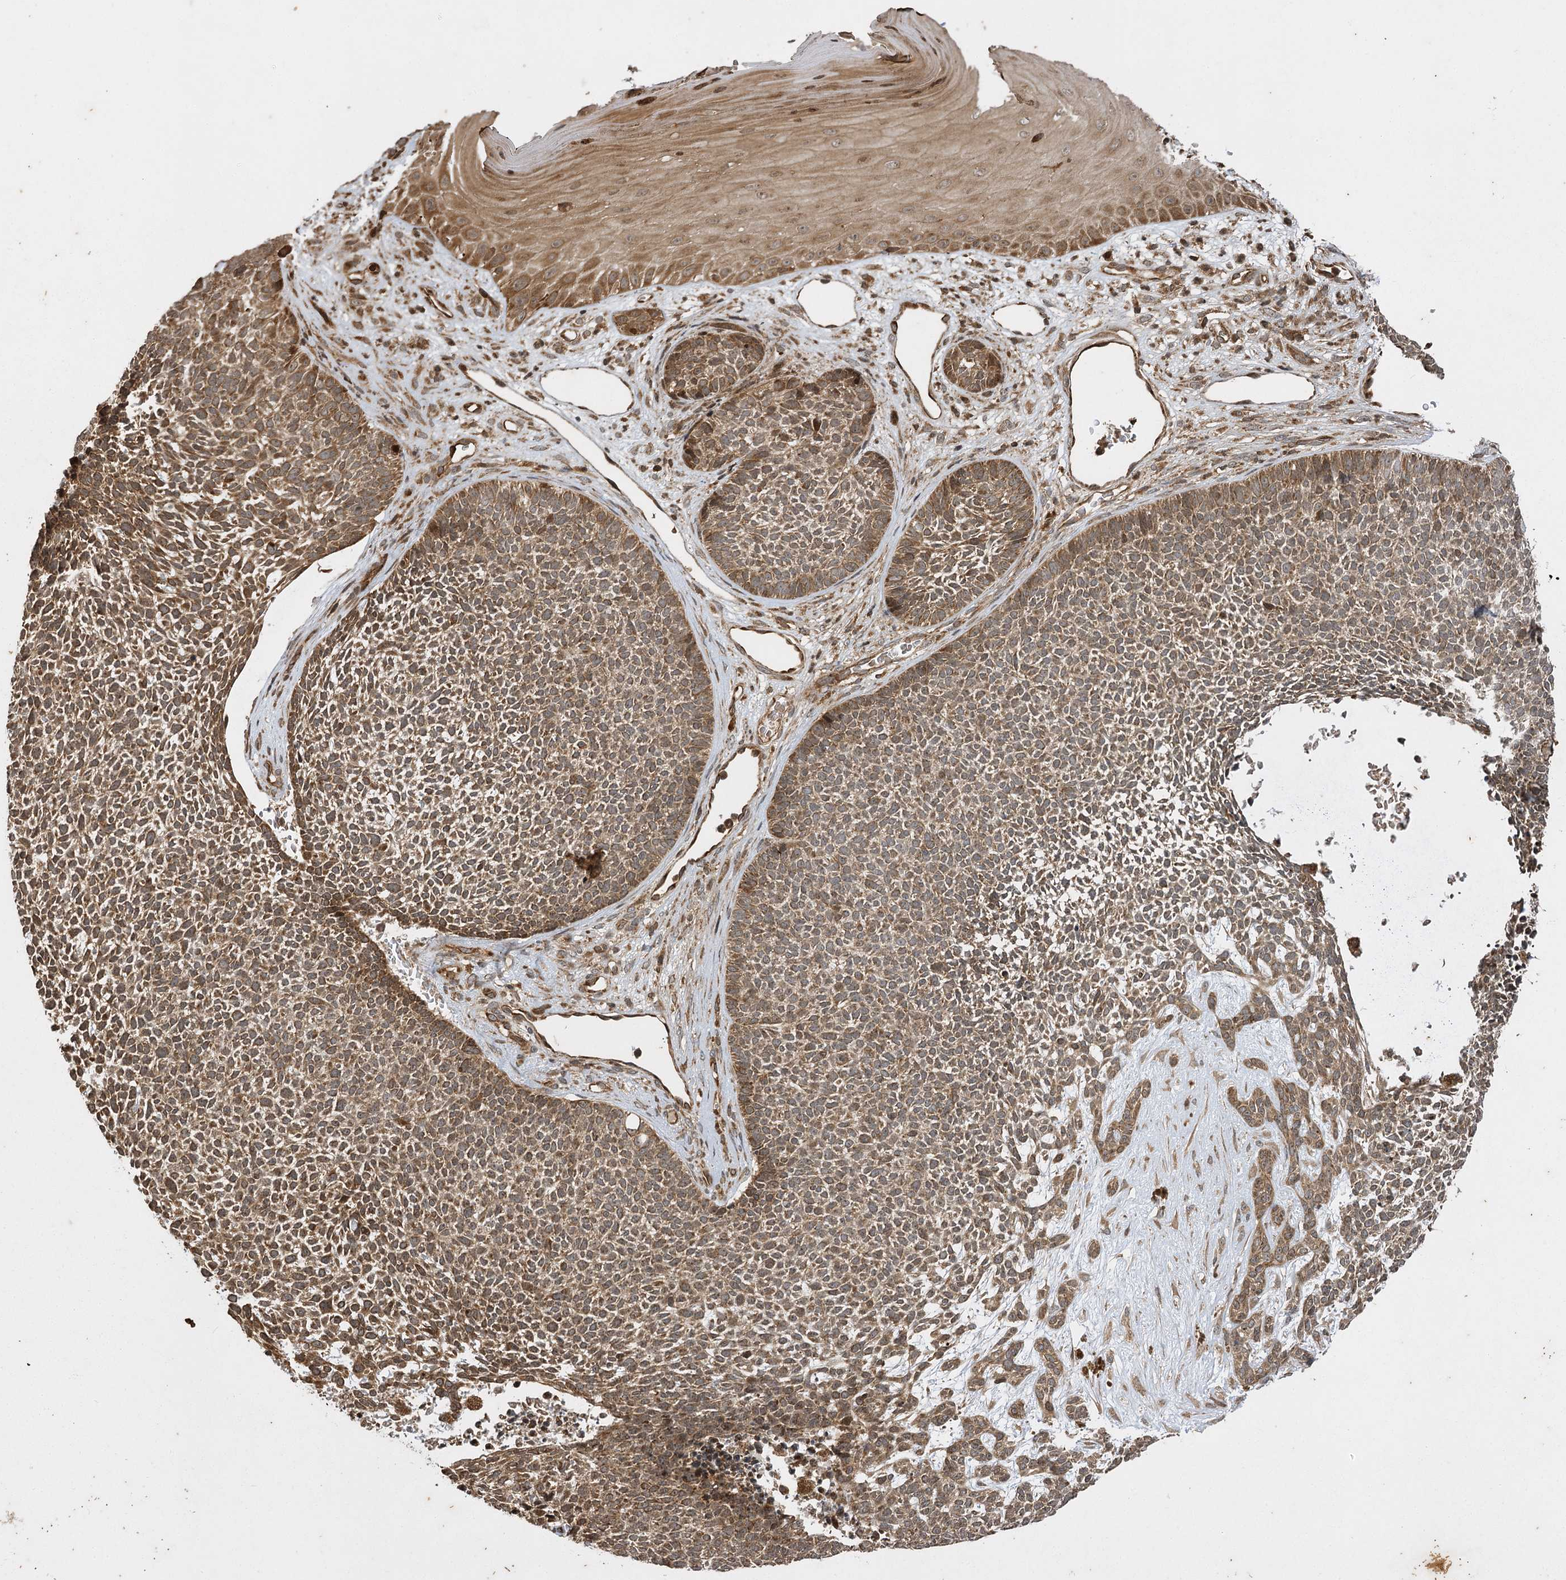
{"staining": {"intensity": "moderate", "quantity": ">75%", "location": "cytoplasmic/membranous"}, "tissue": "skin cancer", "cell_type": "Tumor cells", "image_type": "cancer", "snomed": [{"axis": "morphology", "description": "Basal cell carcinoma"}, {"axis": "topography", "description": "Skin"}], "caption": "Immunohistochemistry (IHC) histopathology image of neoplastic tissue: human skin basal cell carcinoma stained using immunohistochemistry (IHC) shows medium levels of moderate protein expression localized specifically in the cytoplasmic/membranous of tumor cells, appearing as a cytoplasmic/membranous brown color.", "gene": "IL11RA", "patient": {"sex": "female", "age": 84}}